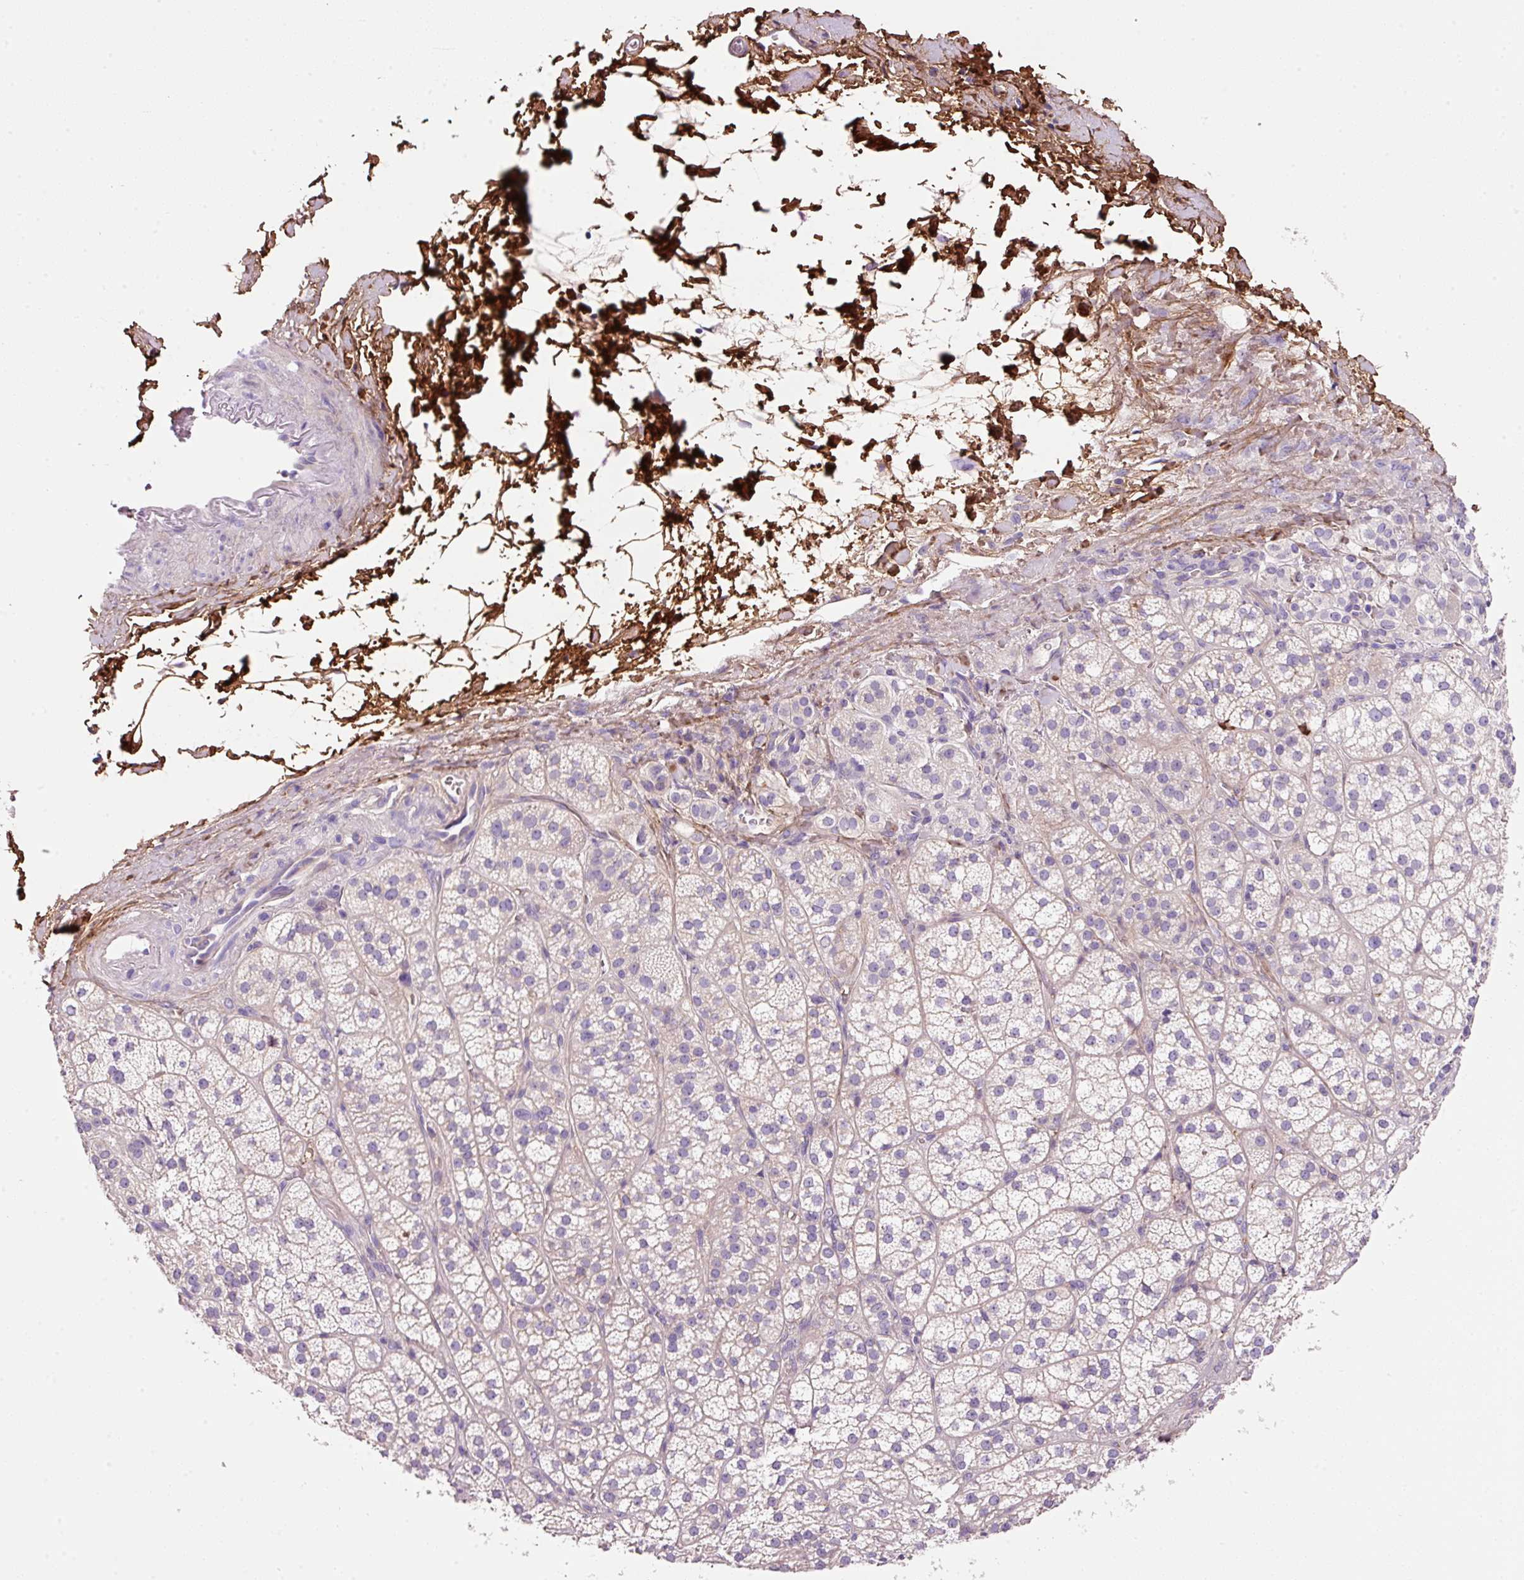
{"staining": {"intensity": "weak", "quantity": "25%-75%", "location": "cytoplasmic/membranous"}, "tissue": "adrenal gland", "cell_type": "Glandular cells", "image_type": "normal", "snomed": [{"axis": "morphology", "description": "Normal tissue, NOS"}, {"axis": "topography", "description": "Adrenal gland"}], "caption": "DAB immunohistochemical staining of benign human adrenal gland demonstrates weak cytoplasmic/membranous protein staining in approximately 25%-75% of glandular cells. The protein of interest is stained brown, and the nuclei are stained in blue (DAB IHC with brightfield microscopy, high magnification).", "gene": "SOS2", "patient": {"sex": "female", "age": 60}}